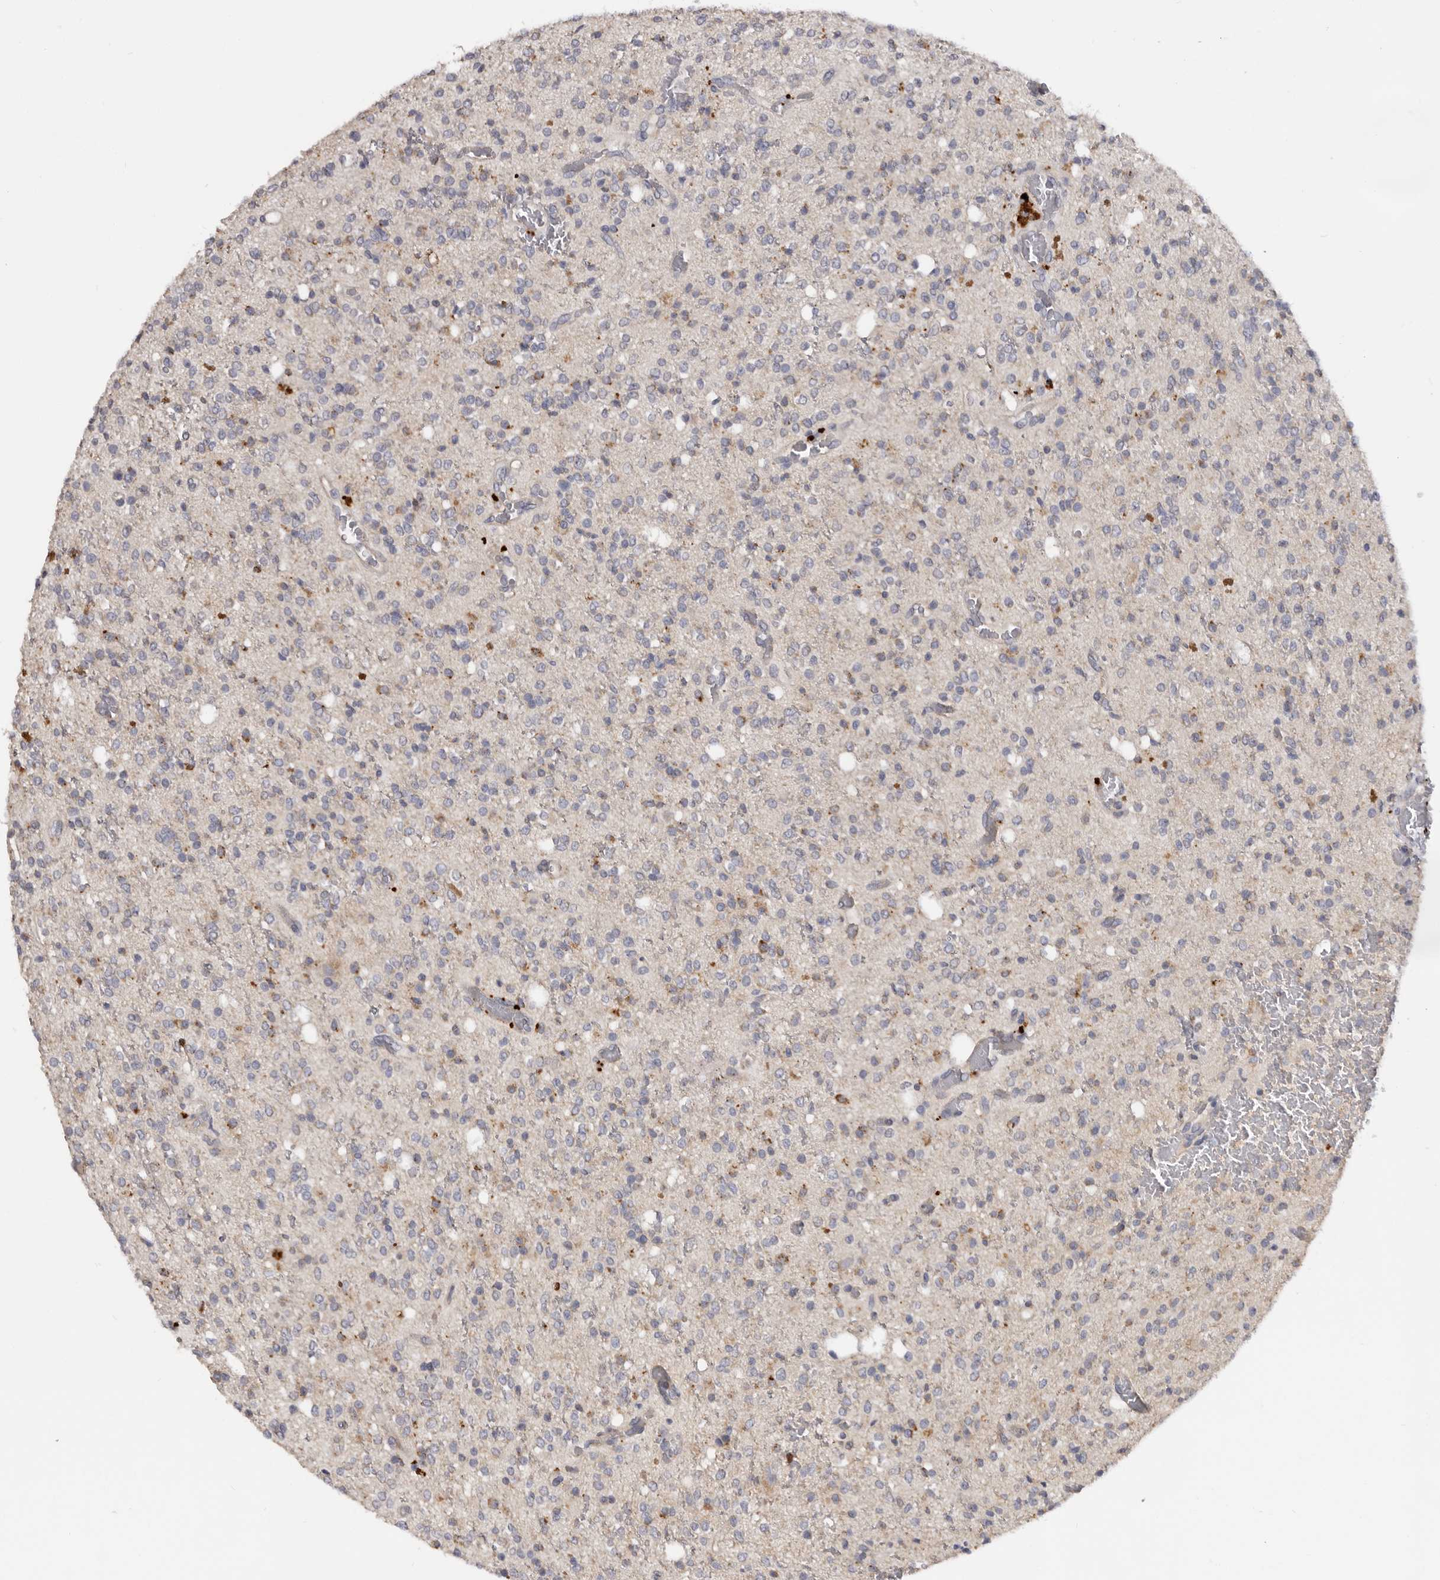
{"staining": {"intensity": "weak", "quantity": "25%-75%", "location": "cytoplasmic/membranous"}, "tissue": "glioma", "cell_type": "Tumor cells", "image_type": "cancer", "snomed": [{"axis": "morphology", "description": "Glioma, malignant, High grade"}, {"axis": "topography", "description": "Brain"}], "caption": "Malignant glioma (high-grade) stained with a protein marker exhibits weak staining in tumor cells.", "gene": "DAP", "patient": {"sex": "male", "age": 34}}